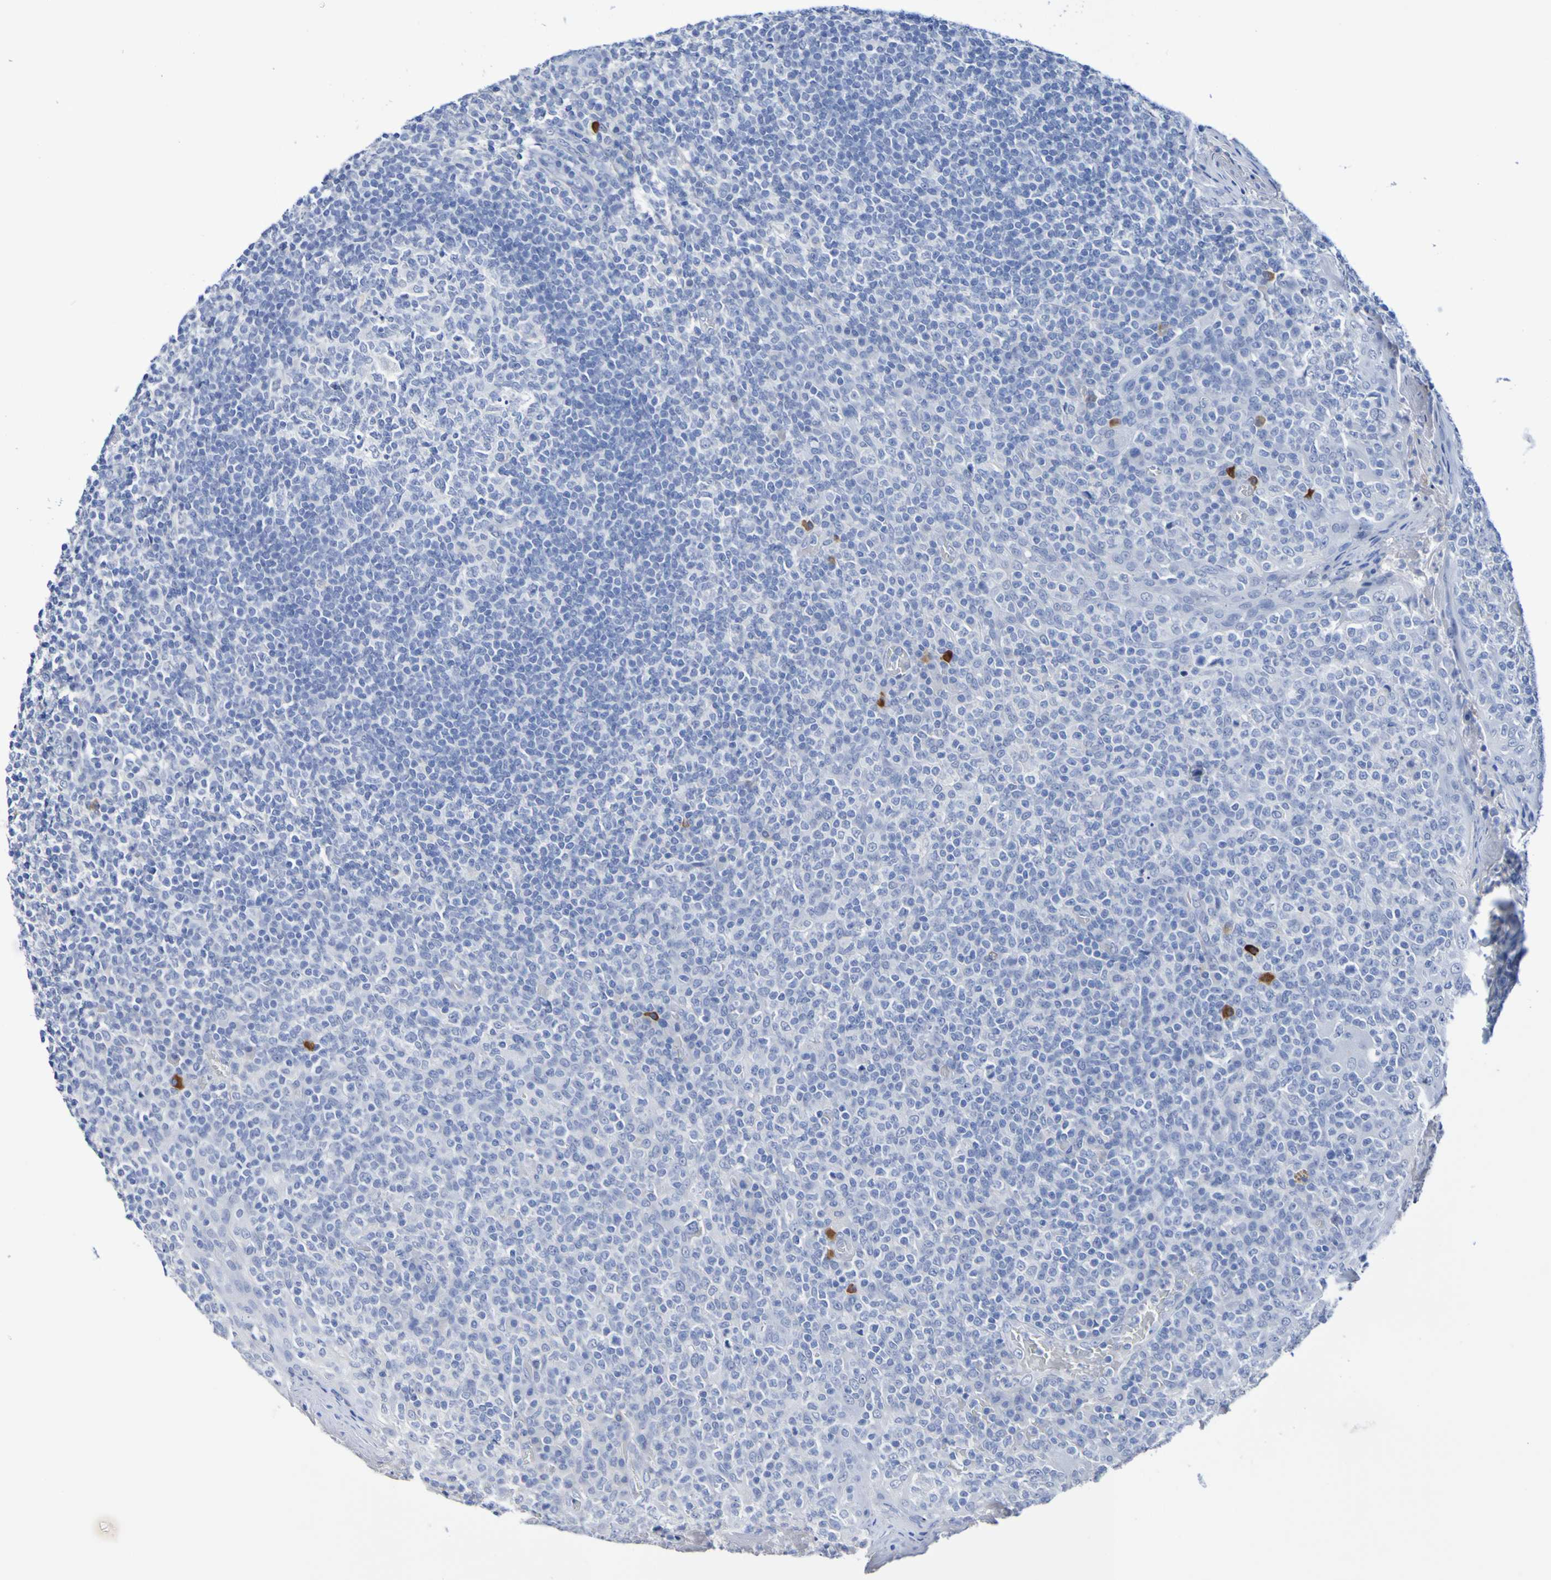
{"staining": {"intensity": "negative", "quantity": "none", "location": "none"}, "tissue": "tonsil", "cell_type": "Germinal center cells", "image_type": "normal", "snomed": [{"axis": "morphology", "description": "Normal tissue, NOS"}, {"axis": "topography", "description": "Tonsil"}], "caption": "Photomicrograph shows no significant protein positivity in germinal center cells of benign tonsil.", "gene": "SGCB", "patient": {"sex": "female", "age": 19}}